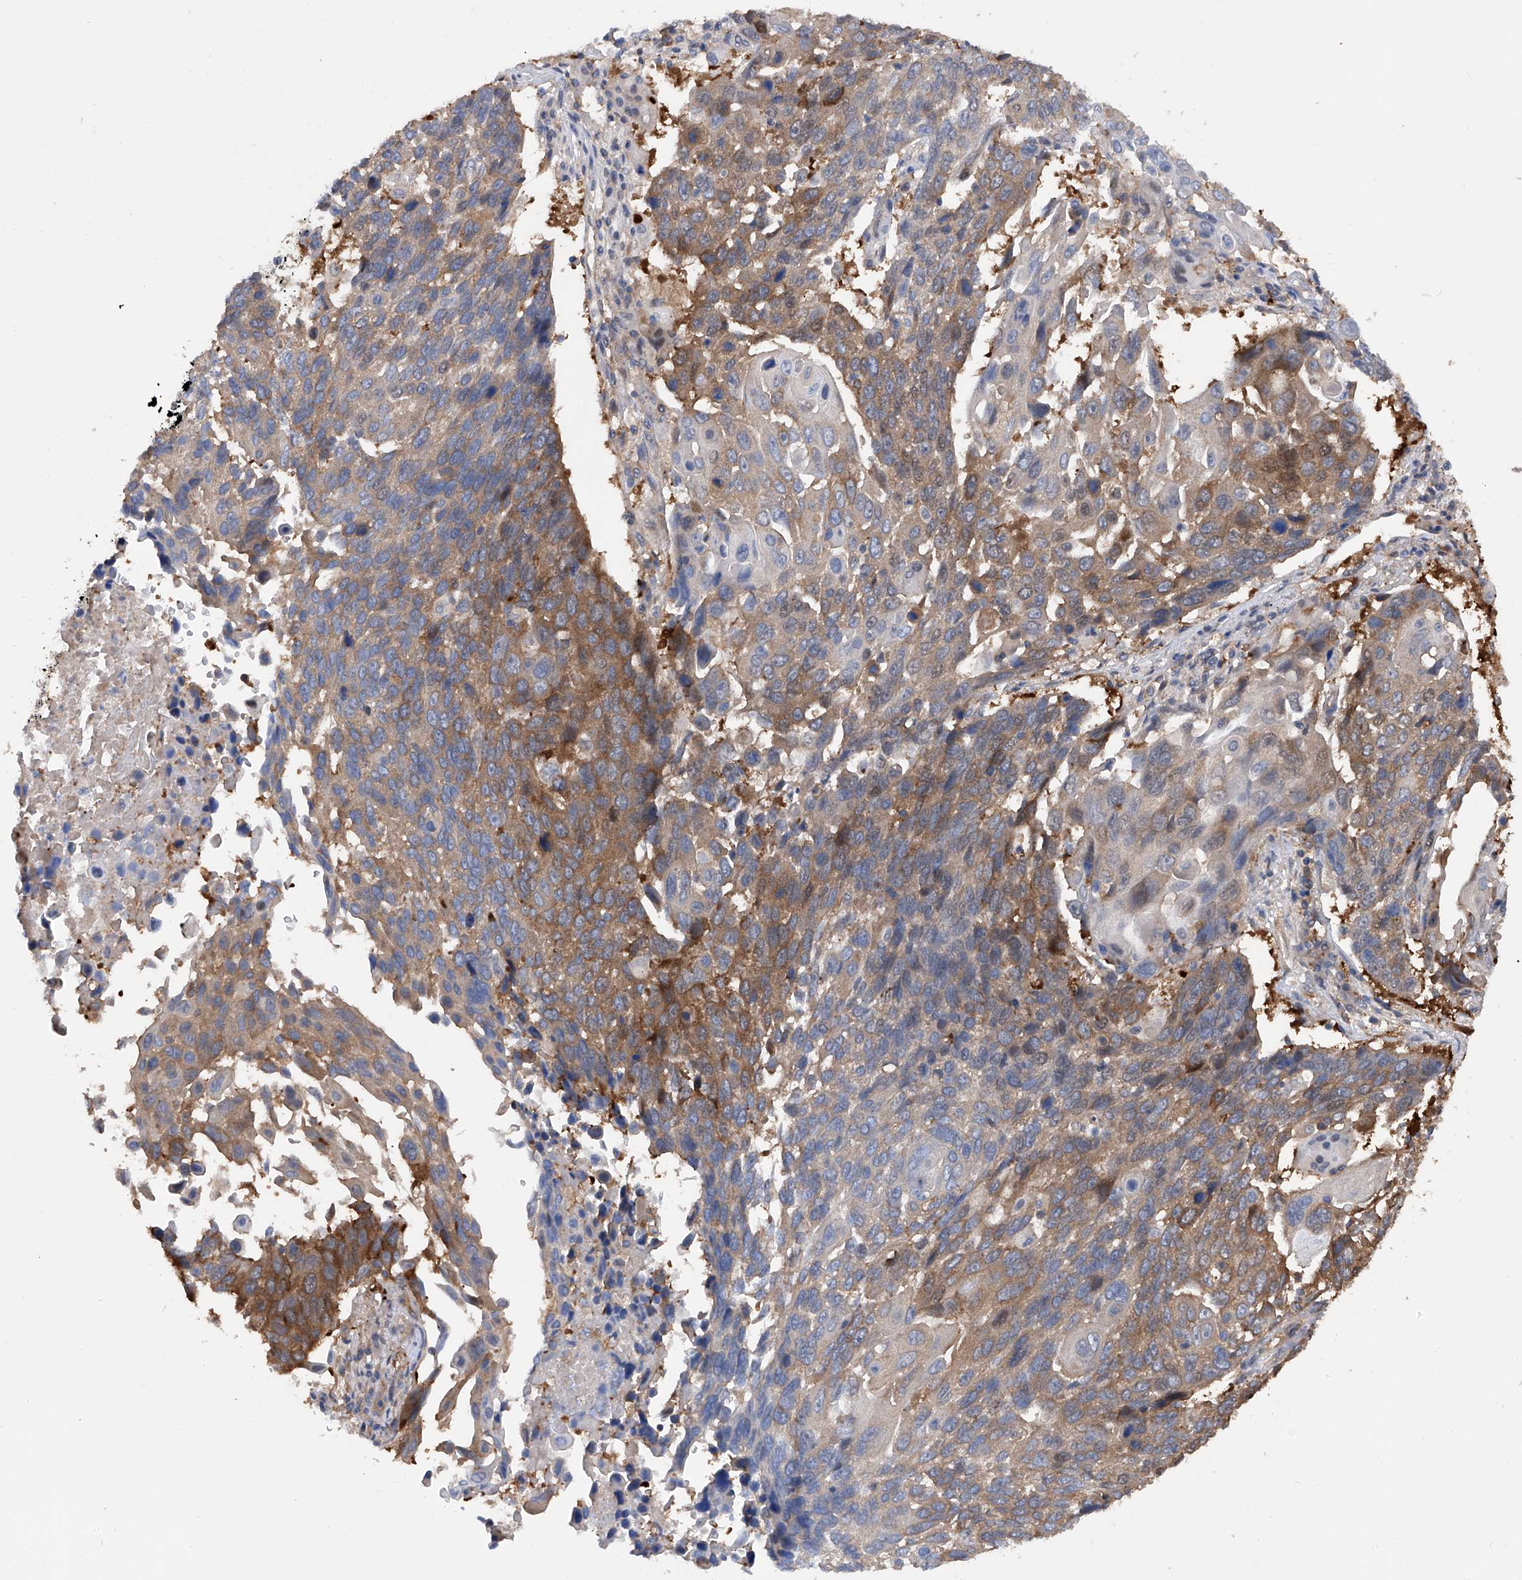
{"staining": {"intensity": "moderate", "quantity": "25%-75%", "location": "cytoplasmic/membranous"}, "tissue": "lung cancer", "cell_type": "Tumor cells", "image_type": "cancer", "snomed": [{"axis": "morphology", "description": "Squamous cell carcinoma, NOS"}, {"axis": "topography", "description": "Lung"}], "caption": "Lung cancer (squamous cell carcinoma) was stained to show a protein in brown. There is medium levels of moderate cytoplasmic/membranous positivity in approximately 25%-75% of tumor cells.", "gene": "NUDT17", "patient": {"sex": "male", "age": 66}}